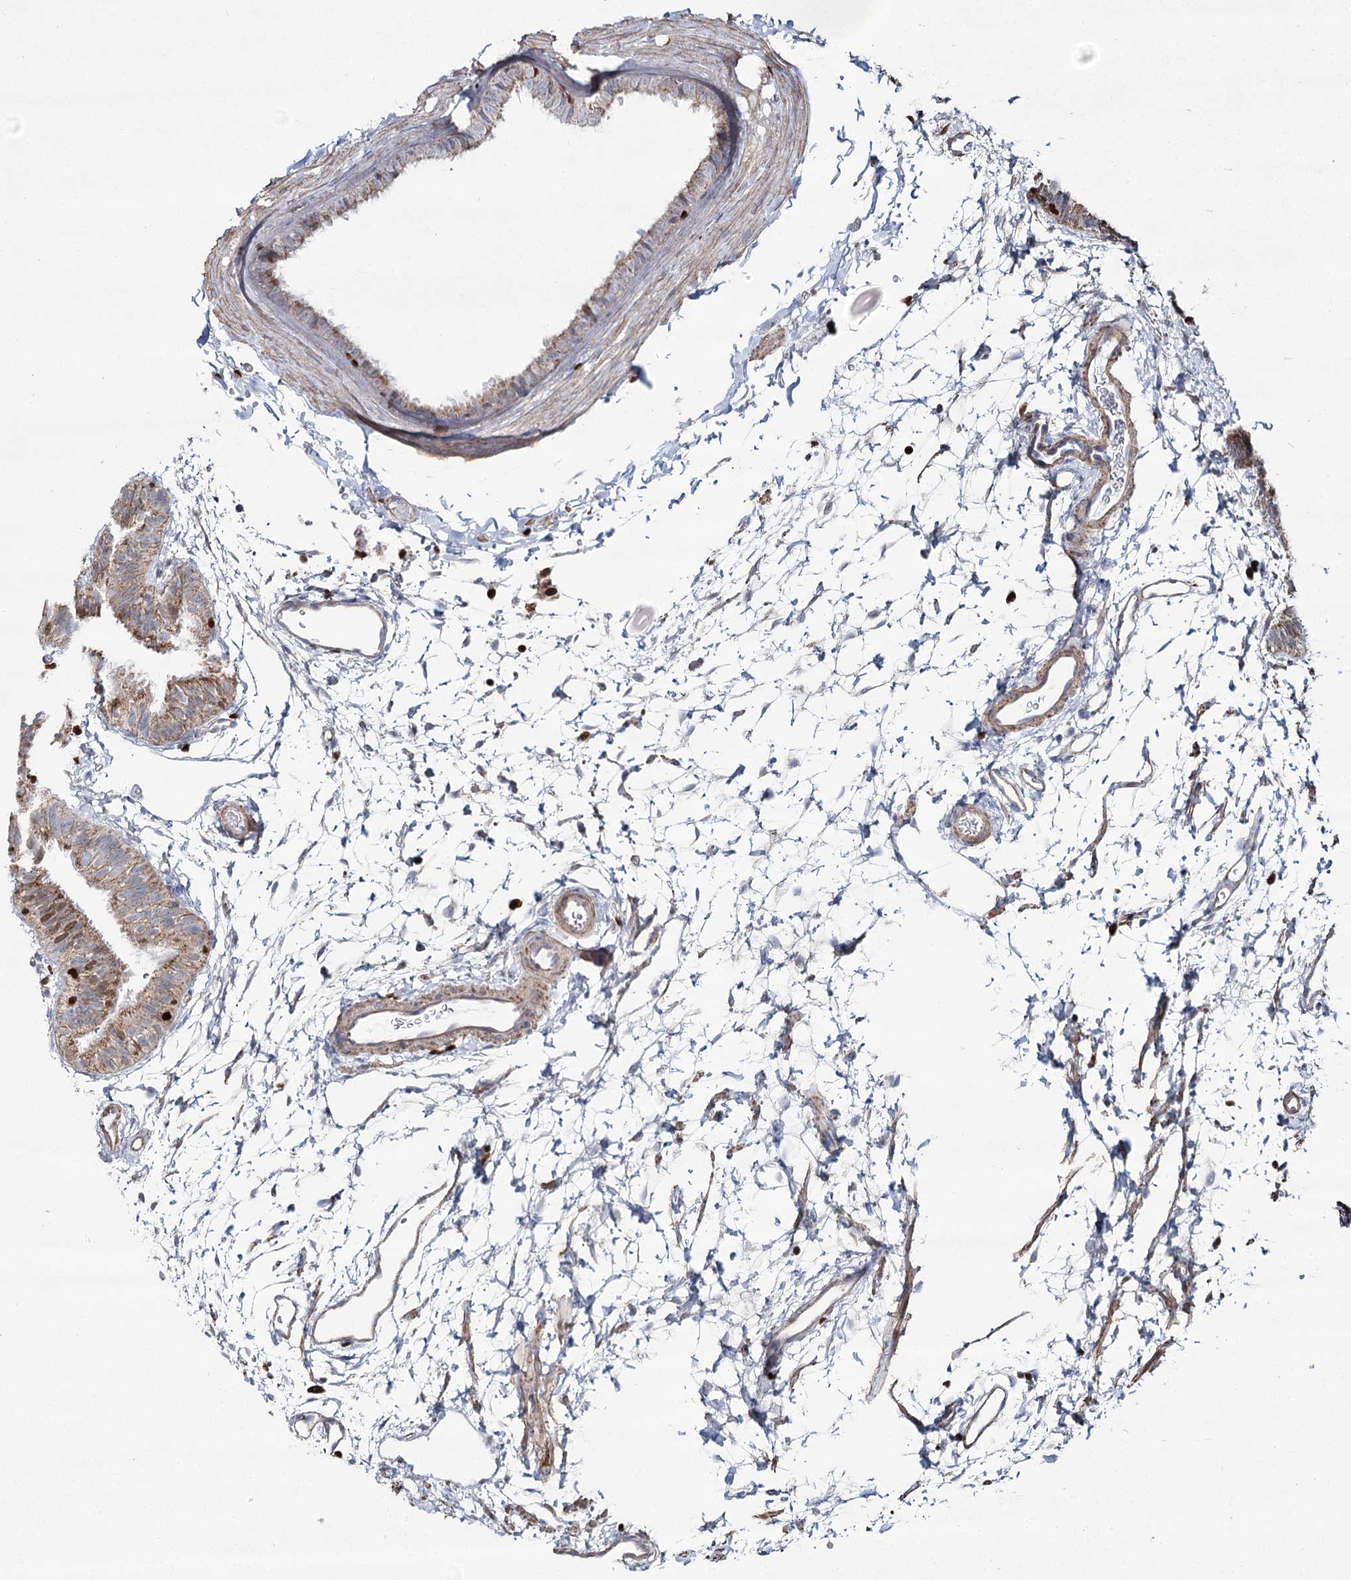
{"staining": {"intensity": "moderate", "quantity": "25%-75%", "location": "cytoplasmic/membranous"}, "tissue": "fallopian tube", "cell_type": "Glandular cells", "image_type": "normal", "snomed": [{"axis": "morphology", "description": "Normal tissue, NOS"}, {"axis": "topography", "description": "Fallopian tube"}], "caption": "Human fallopian tube stained with a brown dye displays moderate cytoplasmic/membranous positive expression in about 25%-75% of glandular cells.", "gene": "PDHX", "patient": {"sex": "female", "age": 35}}